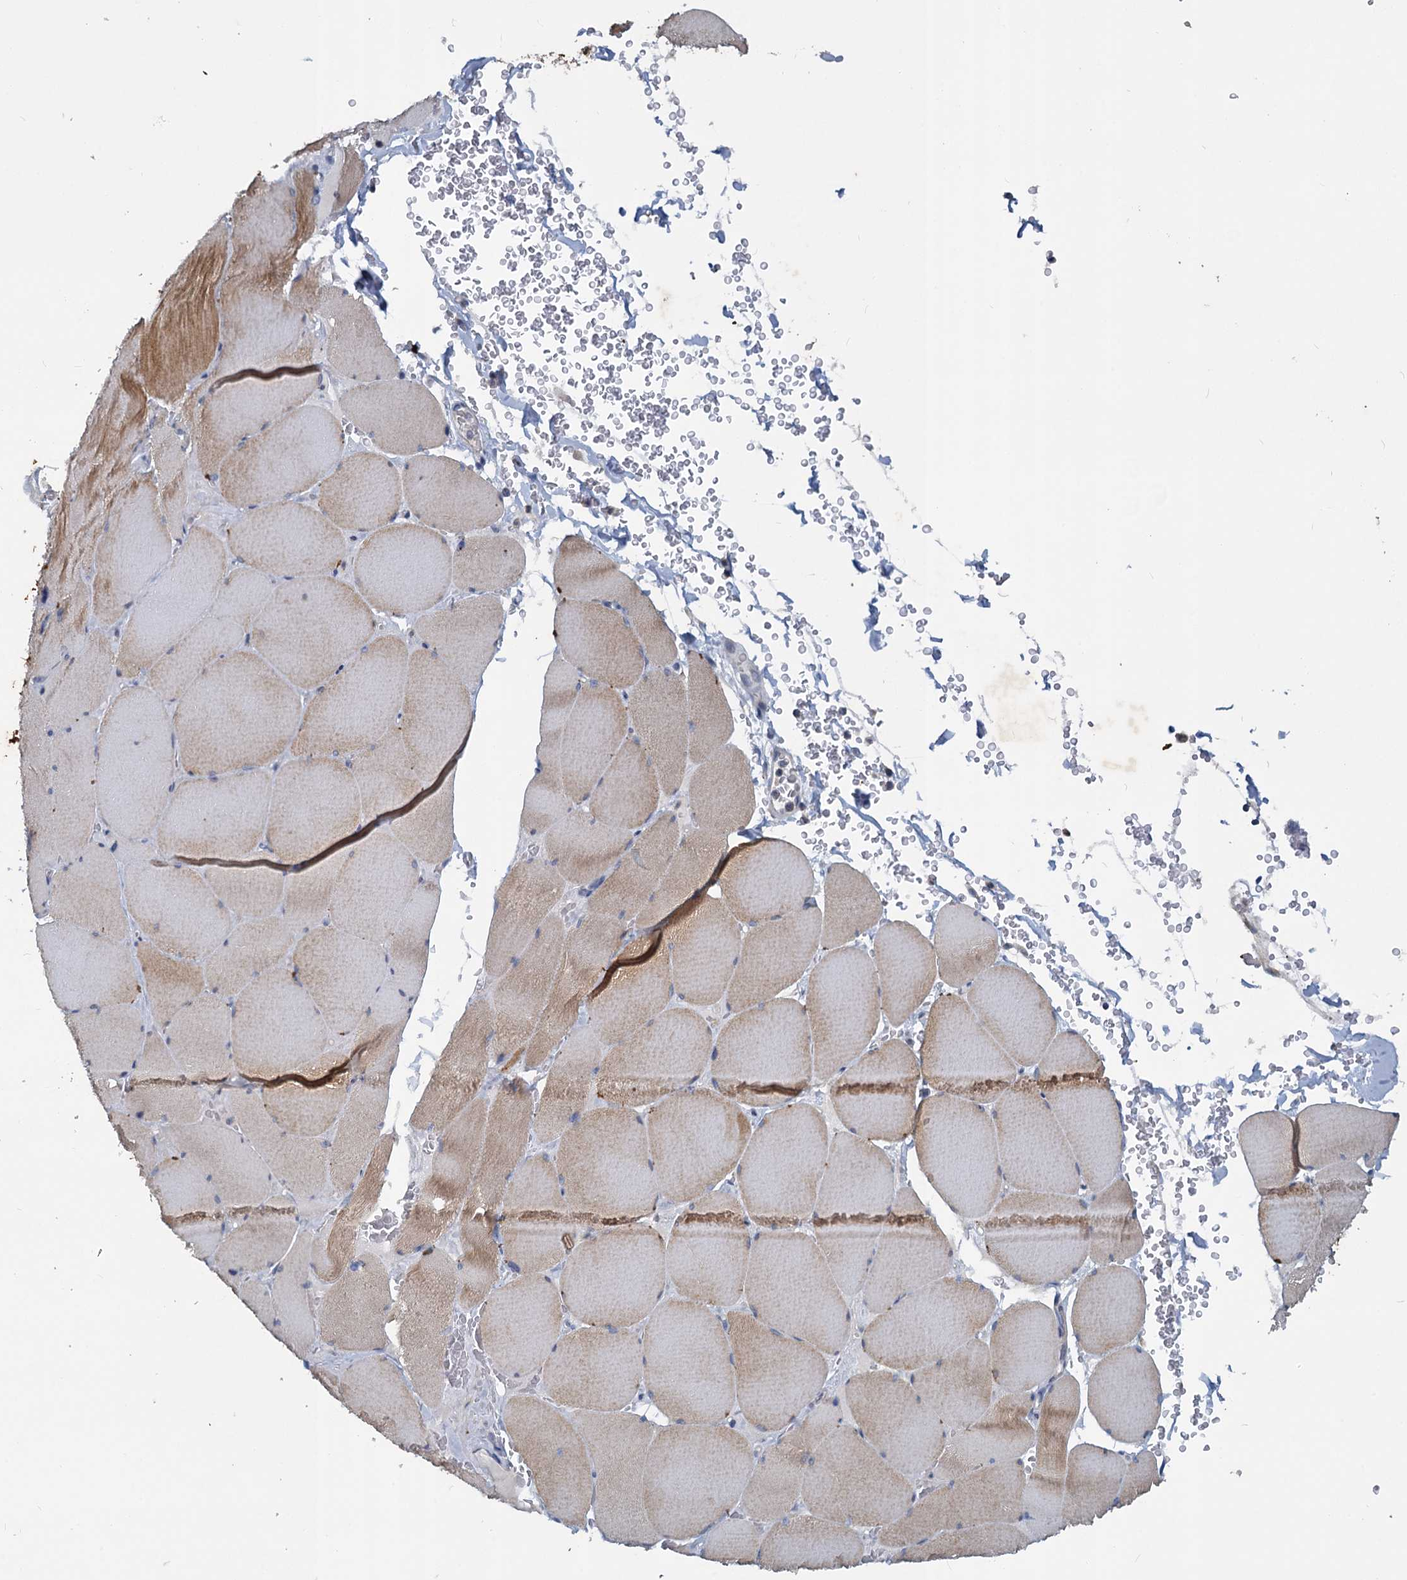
{"staining": {"intensity": "moderate", "quantity": "25%-75%", "location": "cytoplasmic/membranous"}, "tissue": "skeletal muscle", "cell_type": "Myocytes", "image_type": "normal", "snomed": [{"axis": "morphology", "description": "Normal tissue, NOS"}, {"axis": "topography", "description": "Skeletal muscle"}, {"axis": "topography", "description": "Head-Neck"}], "caption": "Human skeletal muscle stained with a brown dye reveals moderate cytoplasmic/membranous positive positivity in about 25%-75% of myocytes.", "gene": "SLC2A7", "patient": {"sex": "male", "age": 66}}